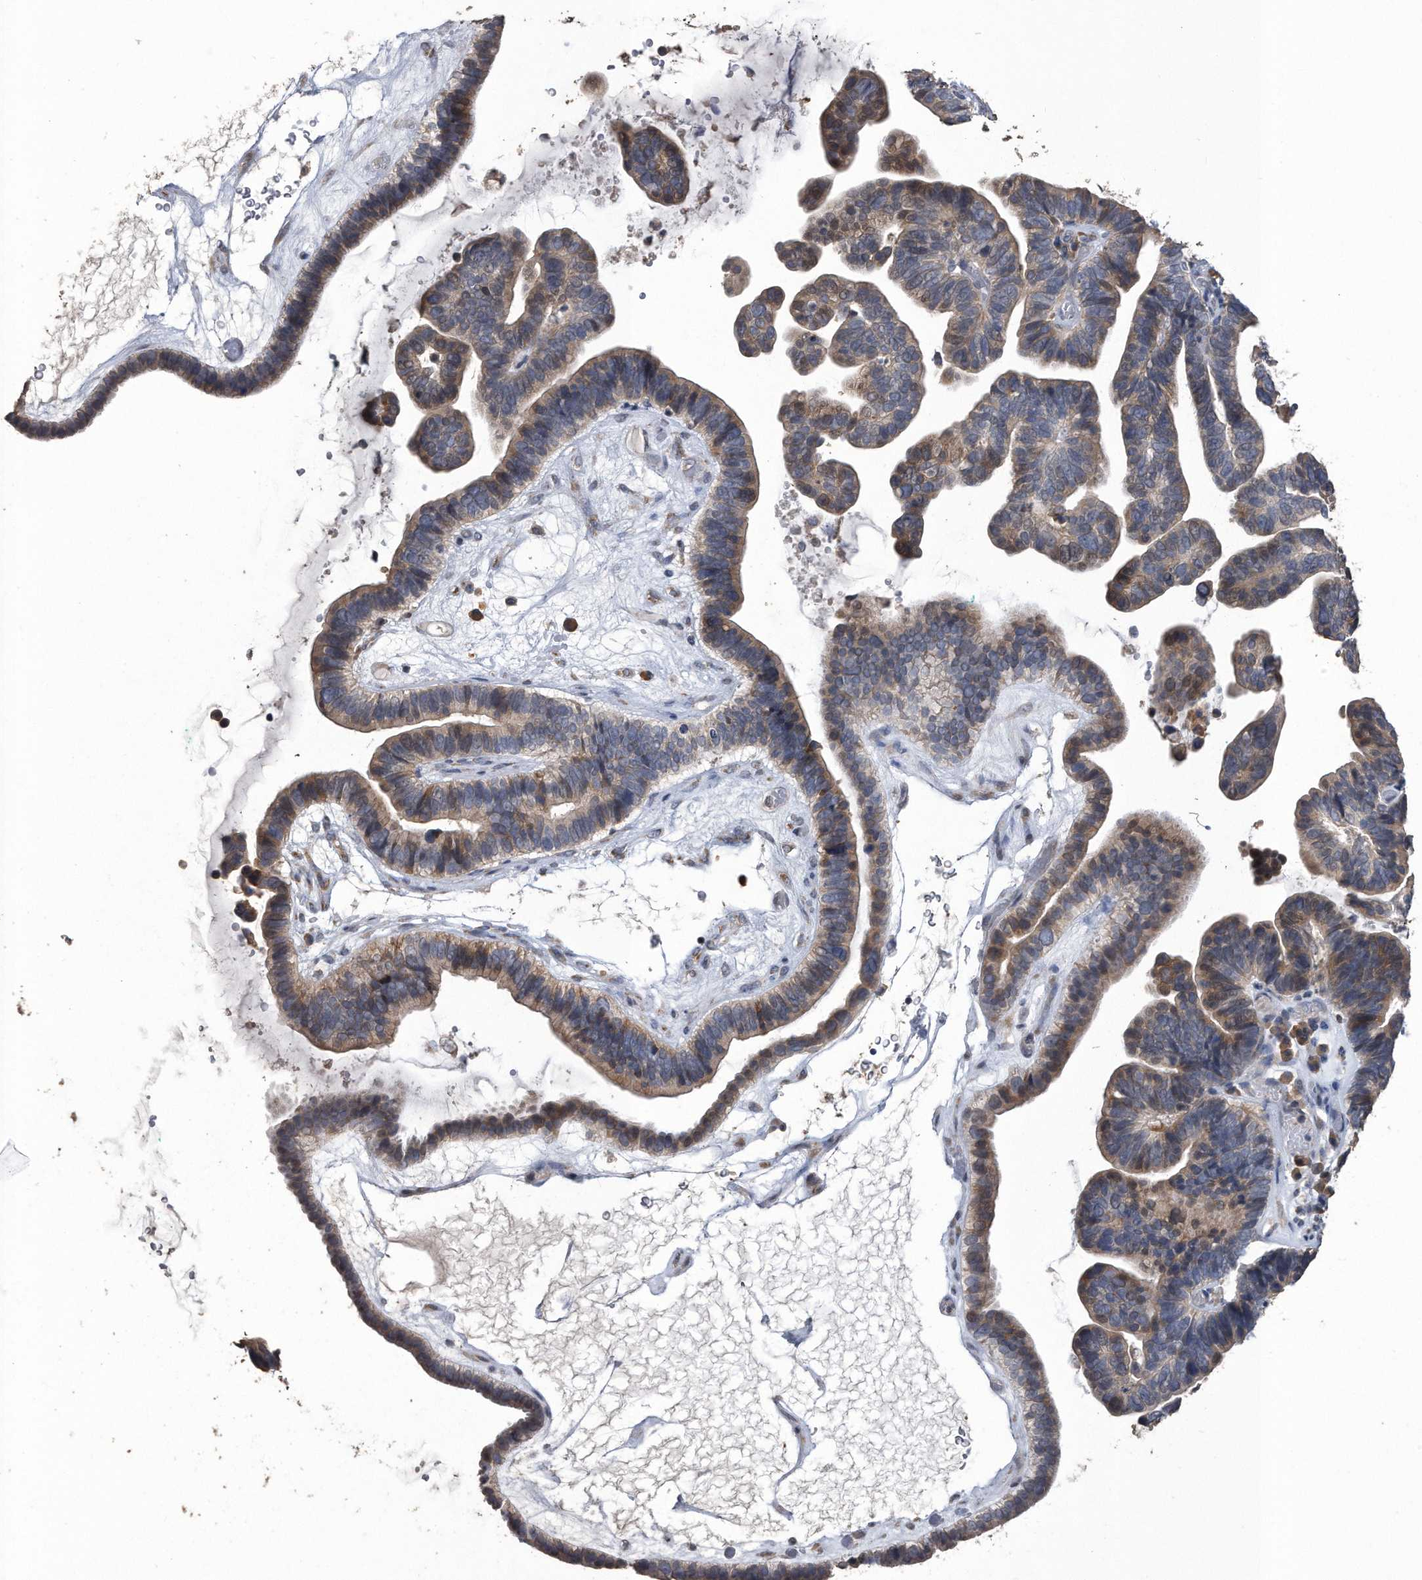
{"staining": {"intensity": "moderate", "quantity": "25%-75%", "location": "cytoplasmic/membranous"}, "tissue": "ovarian cancer", "cell_type": "Tumor cells", "image_type": "cancer", "snomed": [{"axis": "morphology", "description": "Cystadenocarcinoma, serous, NOS"}, {"axis": "topography", "description": "Ovary"}], "caption": "High-magnification brightfield microscopy of serous cystadenocarcinoma (ovarian) stained with DAB (3,3'-diaminobenzidine) (brown) and counterstained with hematoxylin (blue). tumor cells exhibit moderate cytoplasmic/membranous expression is identified in about25%-75% of cells. (DAB (3,3'-diaminobenzidine) = brown stain, brightfield microscopy at high magnification).", "gene": "PCLO", "patient": {"sex": "female", "age": 56}}